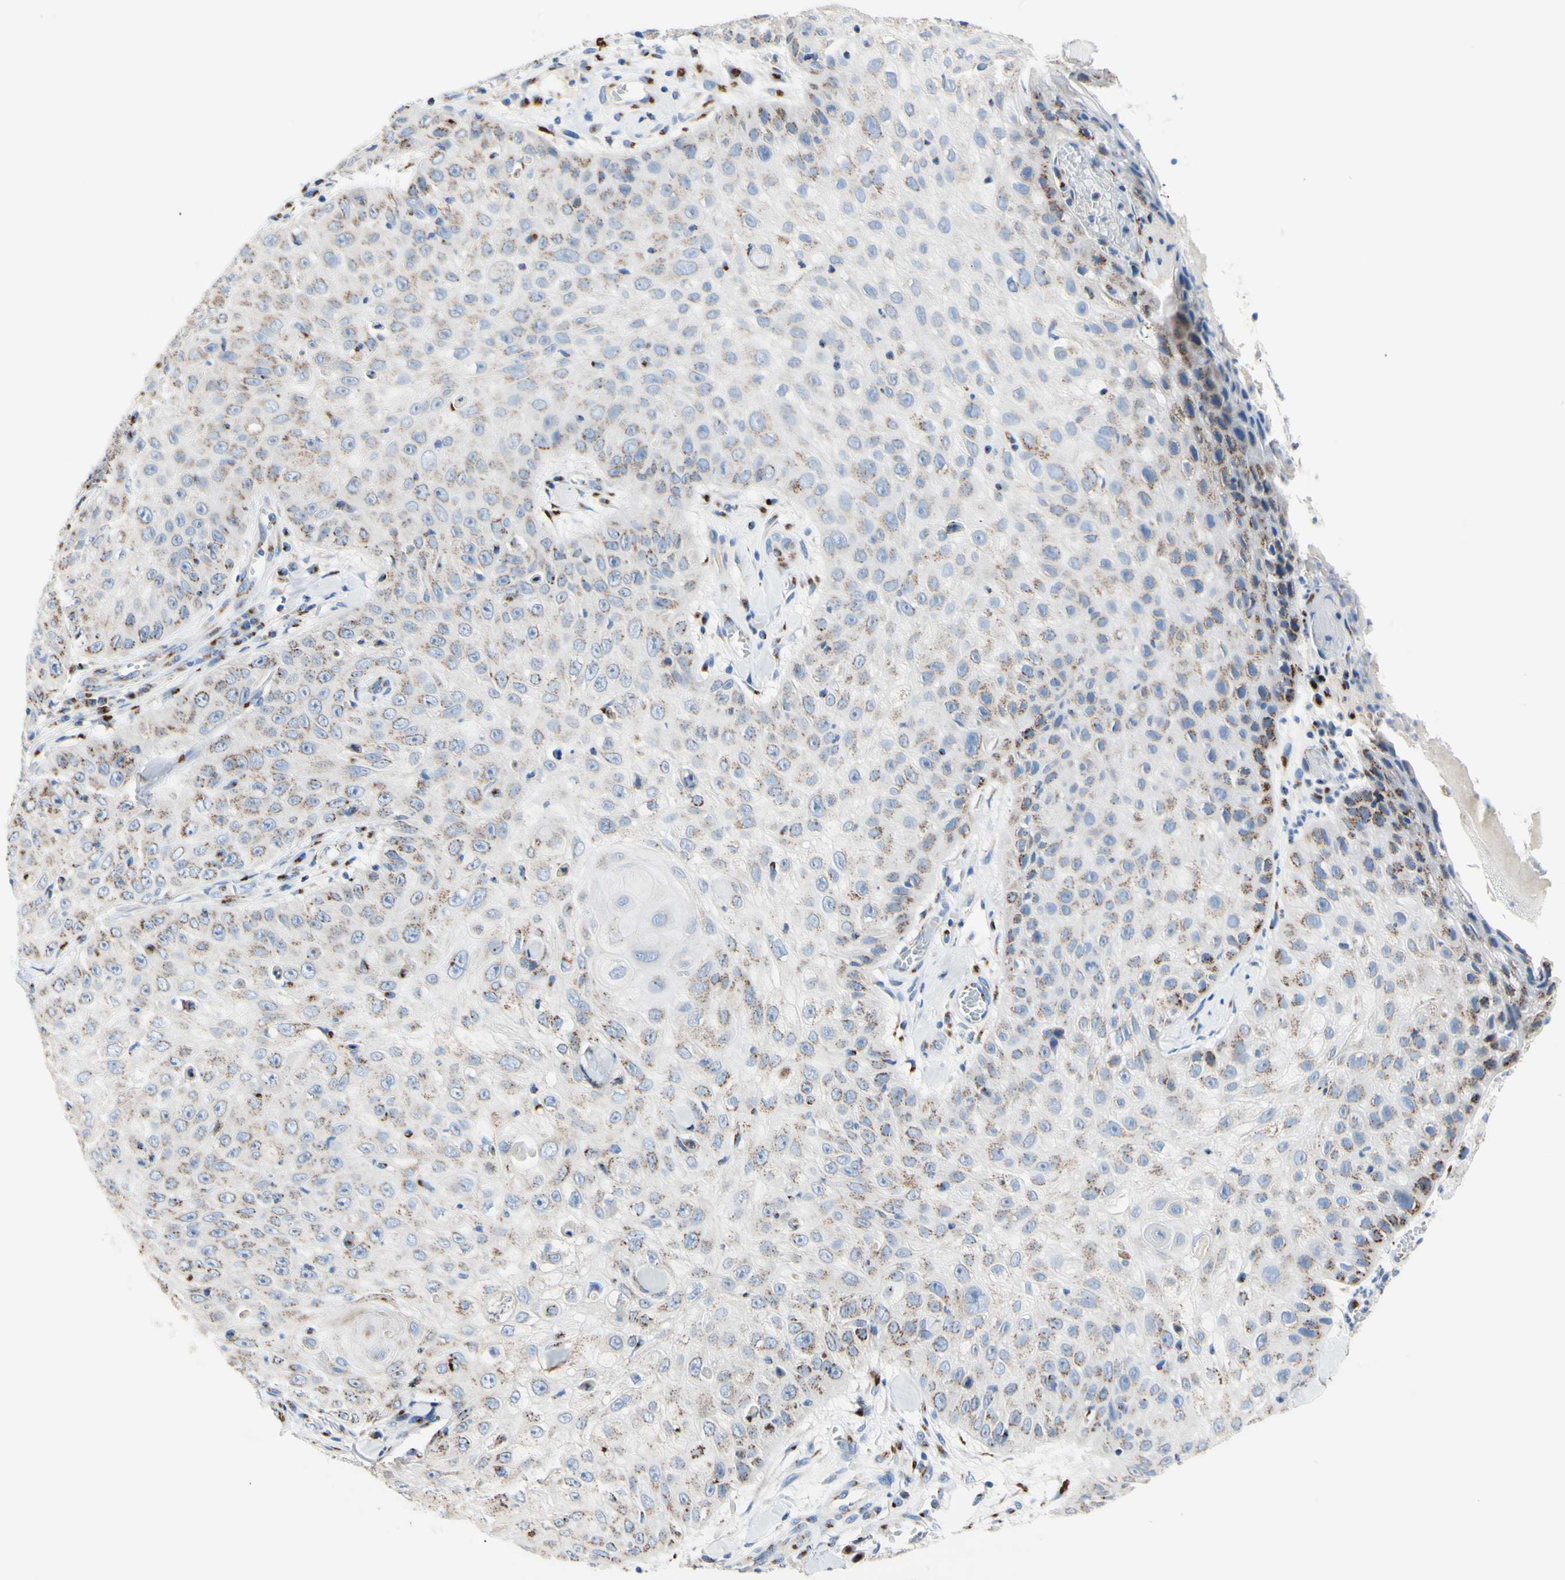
{"staining": {"intensity": "moderate", "quantity": "25%-75%", "location": "cytoplasmic/membranous"}, "tissue": "skin cancer", "cell_type": "Tumor cells", "image_type": "cancer", "snomed": [{"axis": "morphology", "description": "Squamous cell carcinoma, NOS"}, {"axis": "topography", "description": "Skin"}], "caption": "Squamous cell carcinoma (skin) was stained to show a protein in brown. There is medium levels of moderate cytoplasmic/membranous expression in about 25%-75% of tumor cells. The protein is shown in brown color, while the nuclei are stained blue.", "gene": "GALNT2", "patient": {"sex": "male", "age": 86}}